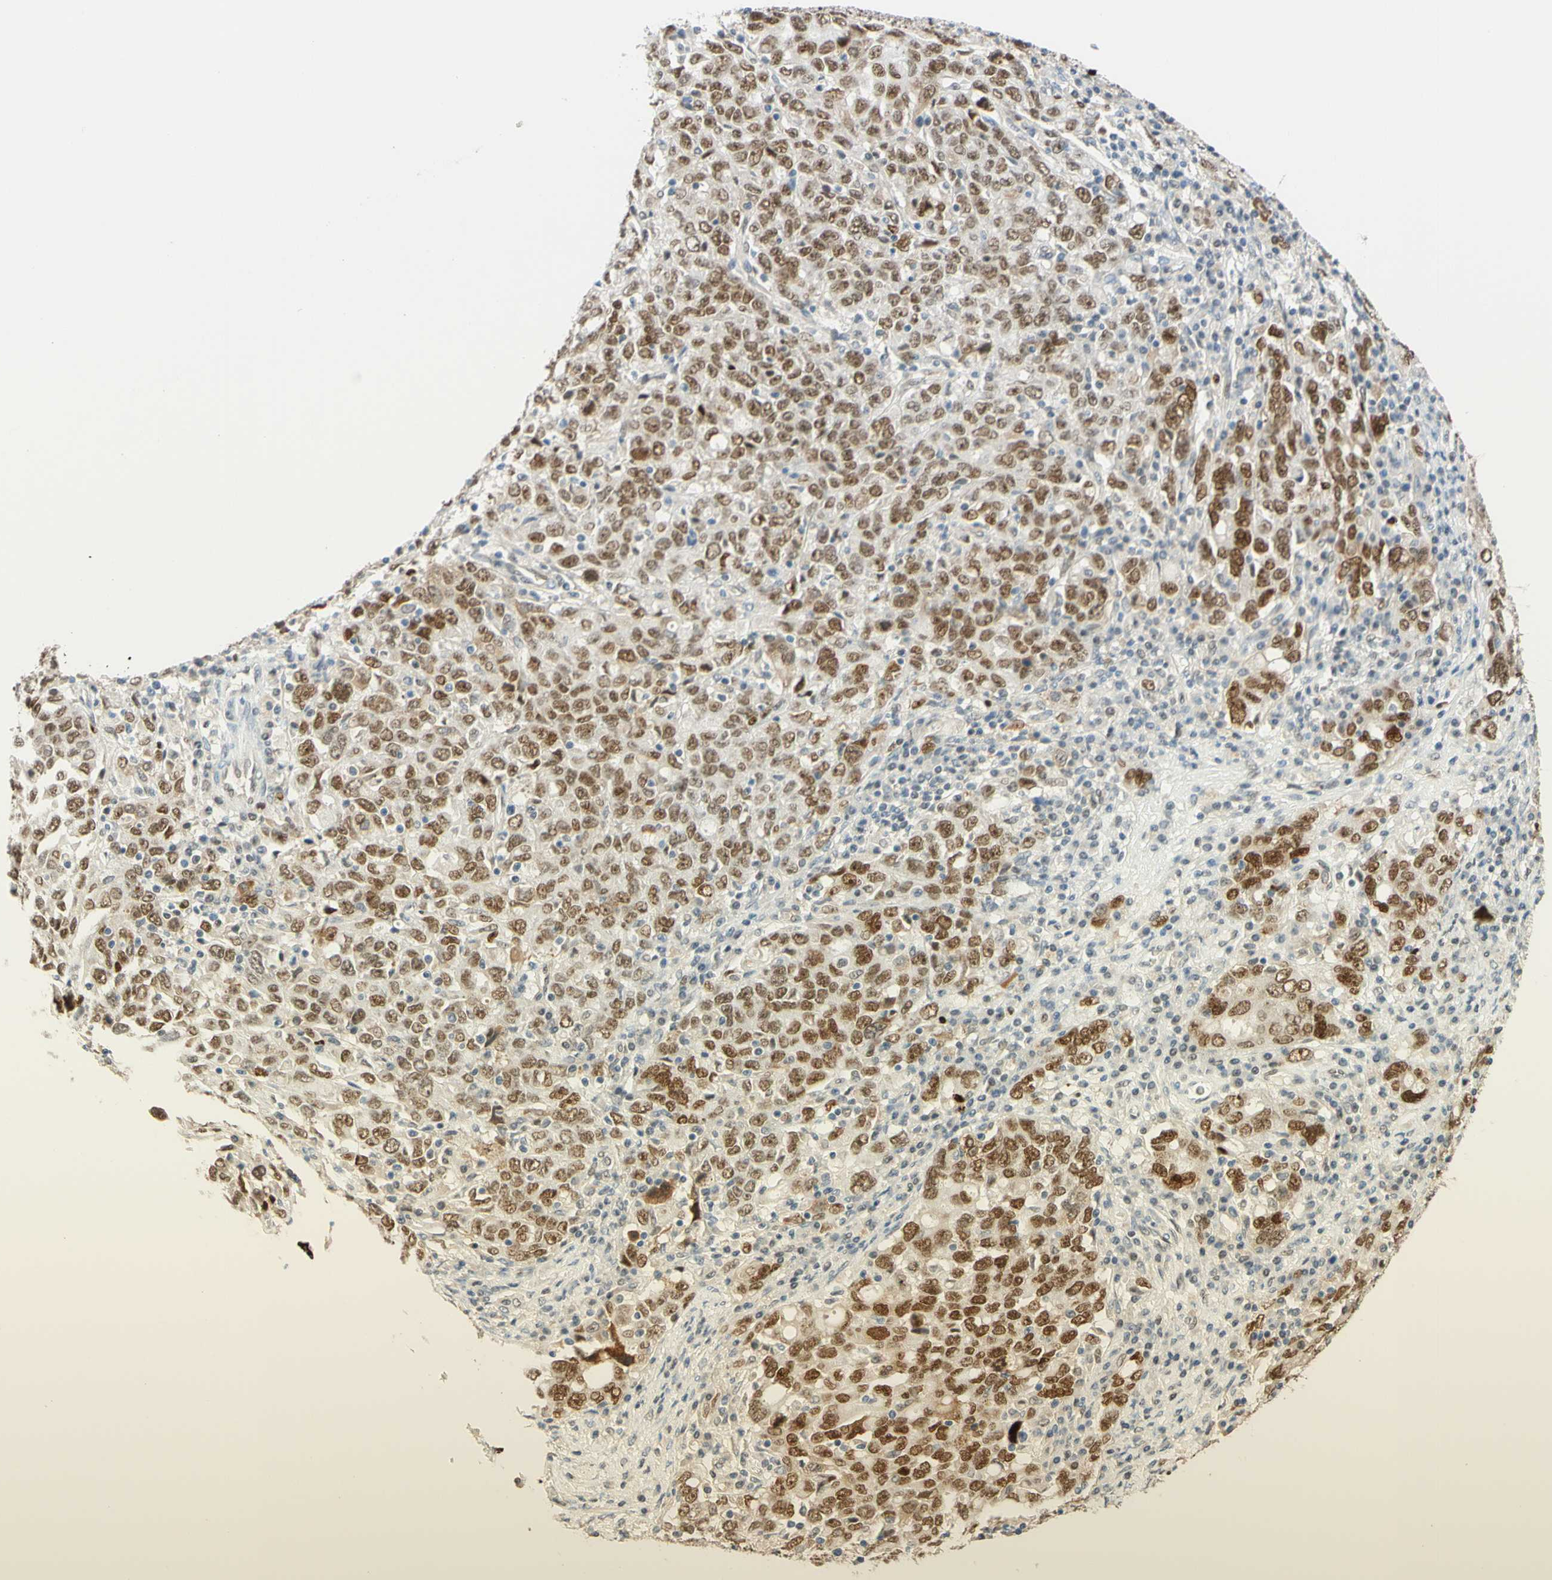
{"staining": {"intensity": "moderate", "quantity": ">75%", "location": "cytoplasmic/membranous,nuclear"}, "tissue": "ovarian cancer", "cell_type": "Tumor cells", "image_type": "cancer", "snomed": [{"axis": "morphology", "description": "Carcinoma, endometroid"}, {"axis": "topography", "description": "Ovary"}], "caption": "The immunohistochemical stain labels moderate cytoplasmic/membranous and nuclear positivity in tumor cells of ovarian endometroid carcinoma tissue.", "gene": "POLB", "patient": {"sex": "female", "age": 62}}